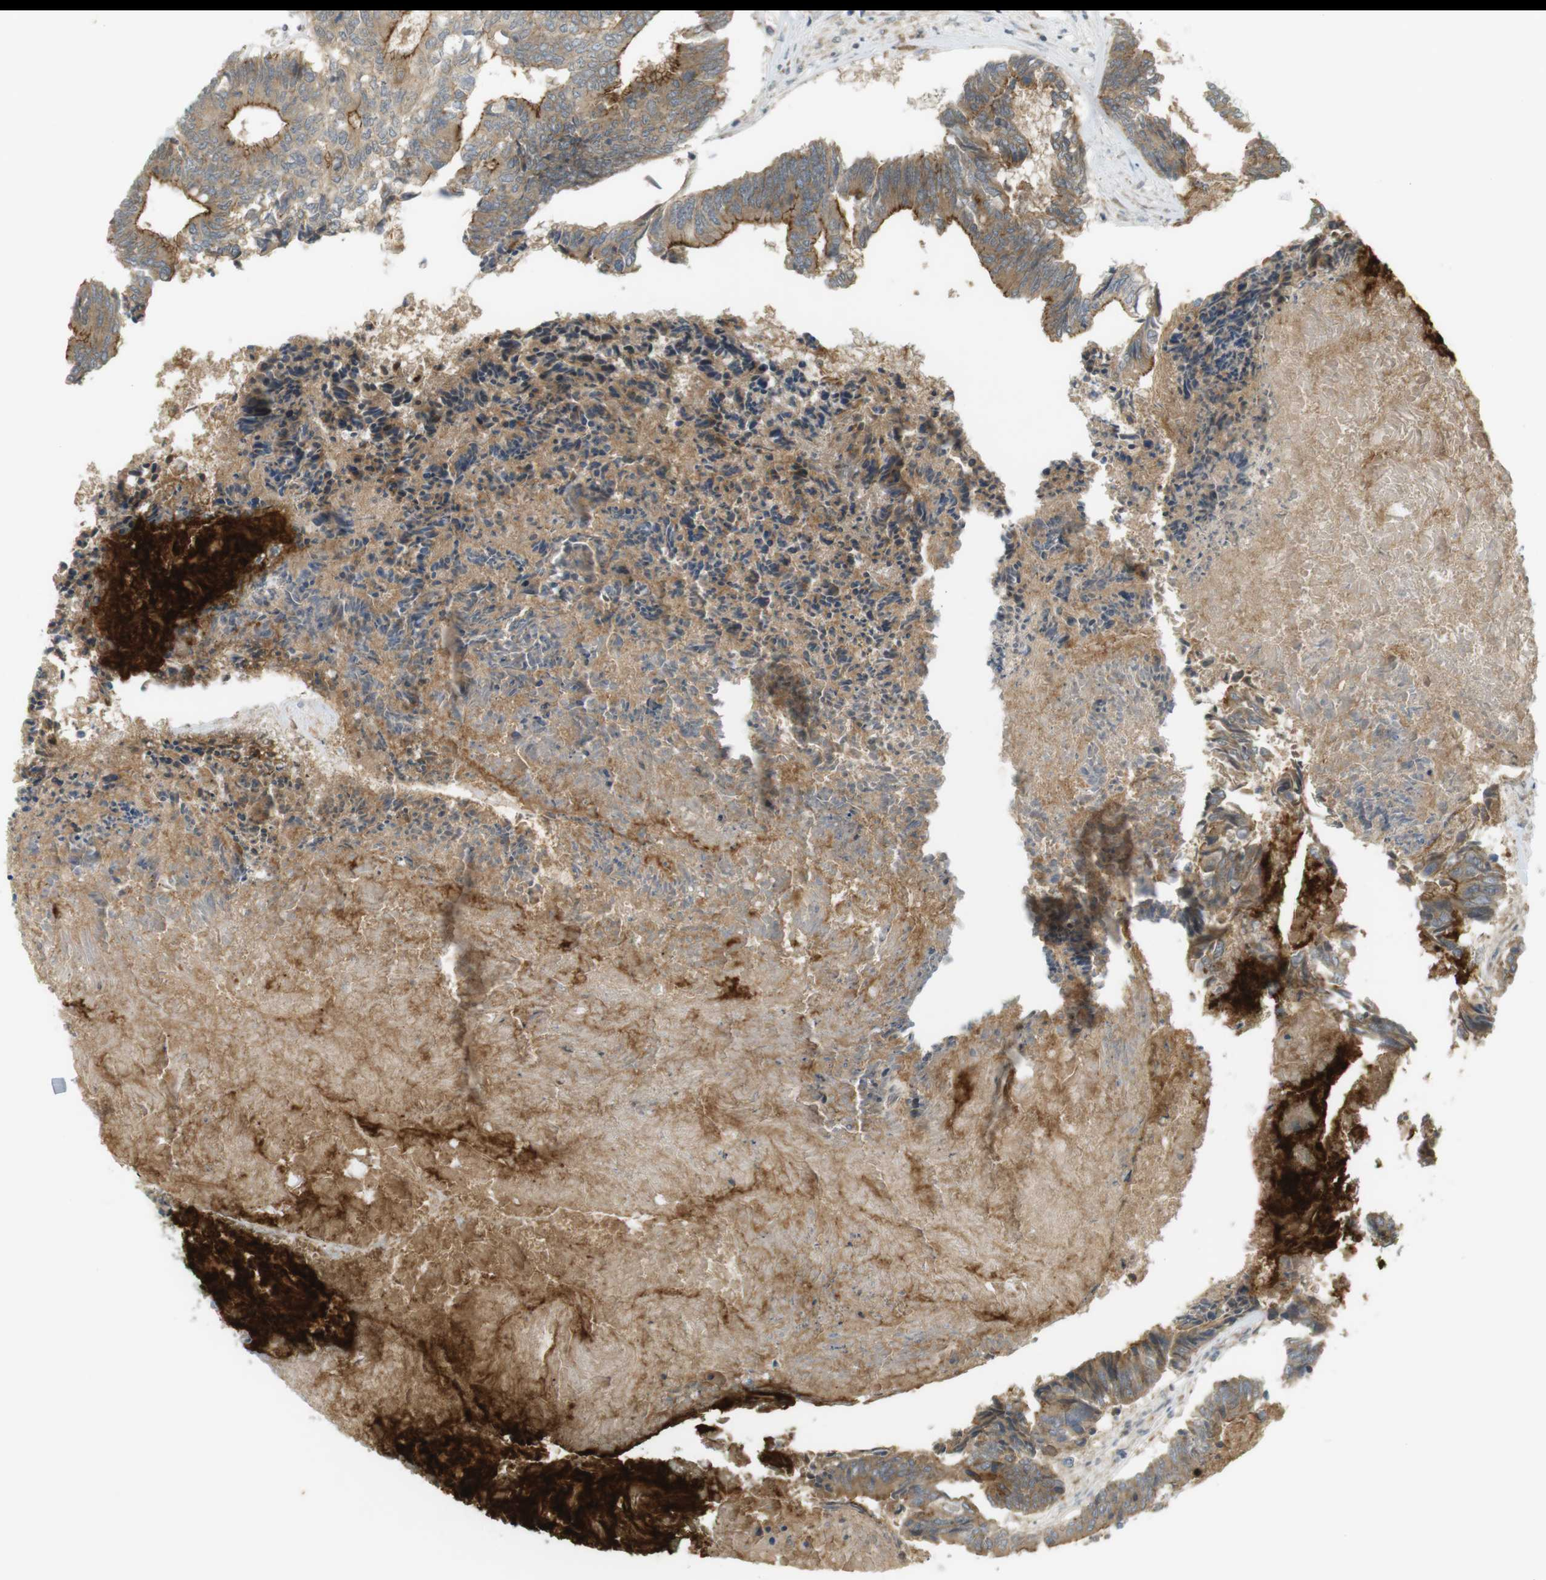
{"staining": {"intensity": "moderate", "quantity": ">75%", "location": "cytoplasmic/membranous"}, "tissue": "colorectal cancer", "cell_type": "Tumor cells", "image_type": "cancer", "snomed": [{"axis": "morphology", "description": "Adenocarcinoma, NOS"}, {"axis": "topography", "description": "Rectum"}], "caption": "Brown immunohistochemical staining in human colorectal cancer shows moderate cytoplasmic/membranous staining in about >75% of tumor cells.", "gene": "CLRN3", "patient": {"sex": "male", "age": 63}}